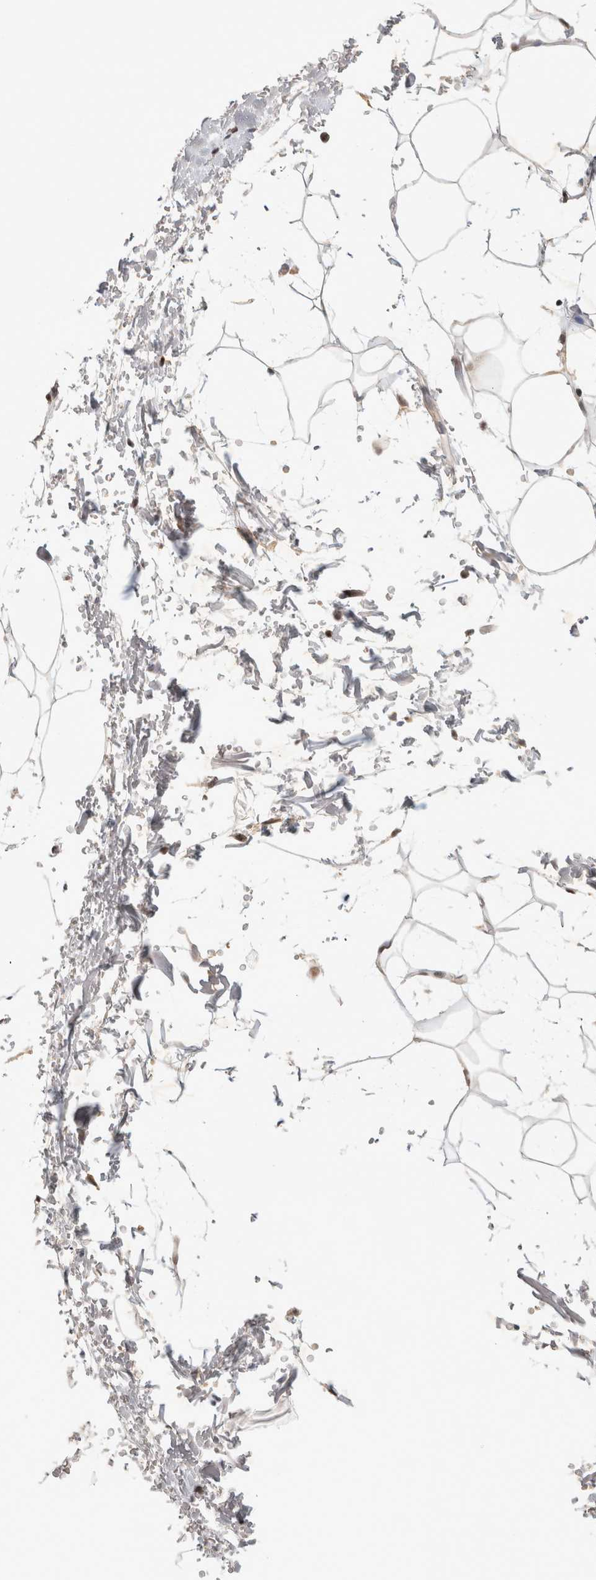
{"staining": {"intensity": "moderate", "quantity": "25%-75%", "location": "nuclear"}, "tissue": "adipose tissue", "cell_type": "Adipocytes", "image_type": "normal", "snomed": [{"axis": "morphology", "description": "Normal tissue, NOS"}, {"axis": "topography", "description": "Soft tissue"}], "caption": "Protein positivity by immunohistochemistry (IHC) shows moderate nuclear positivity in about 25%-75% of adipocytes in unremarkable adipose tissue.", "gene": "HESX1", "patient": {"sex": "male", "age": 72}}